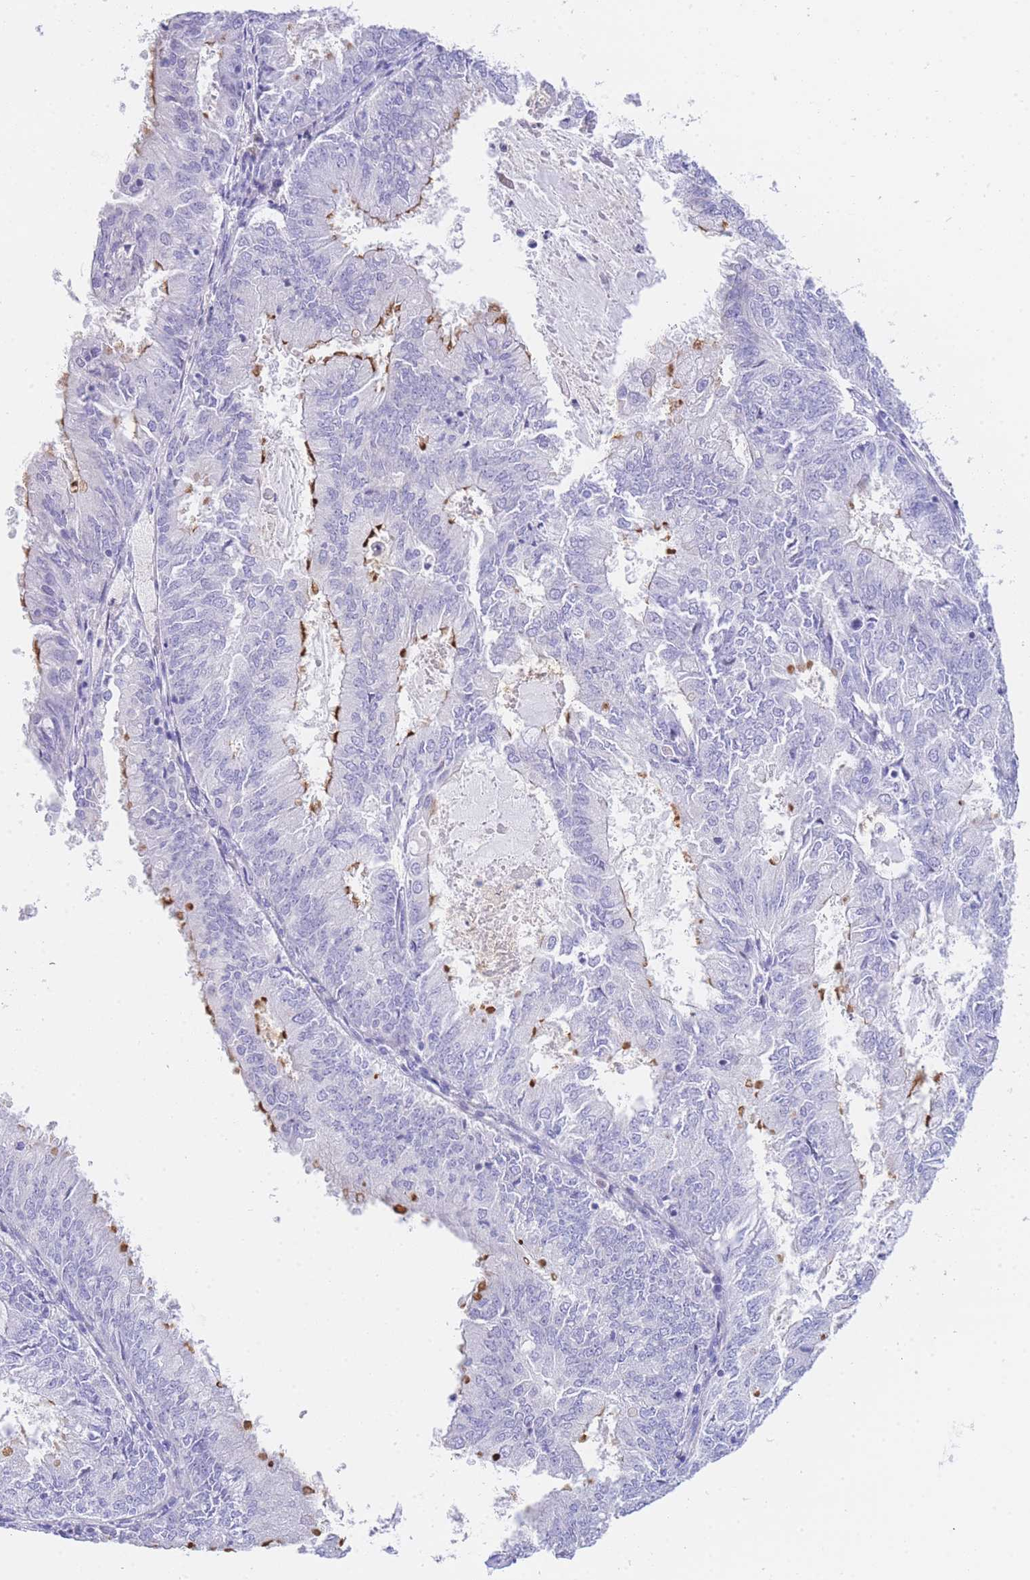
{"staining": {"intensity": "moderate", "quantity": "<25%", "location": "cytoplasmic/membranous"}, "tissue": "endometrial cancer", "cell_type": "Tumor cells", "image_type": "cancer", "snomed": [{"axis": "morphology", "description": "Adenocarcinoma, NOS"}, {"axis": "topography", "description": "Endometrium"}], "caption": "A brown stain shows moderate cytoplasmic/membranous positivity of a protein in endometrial adenocarcinoma tumor cells.", "gene": "TIFAB", "patient": {"sex": "female", "age": 57}}